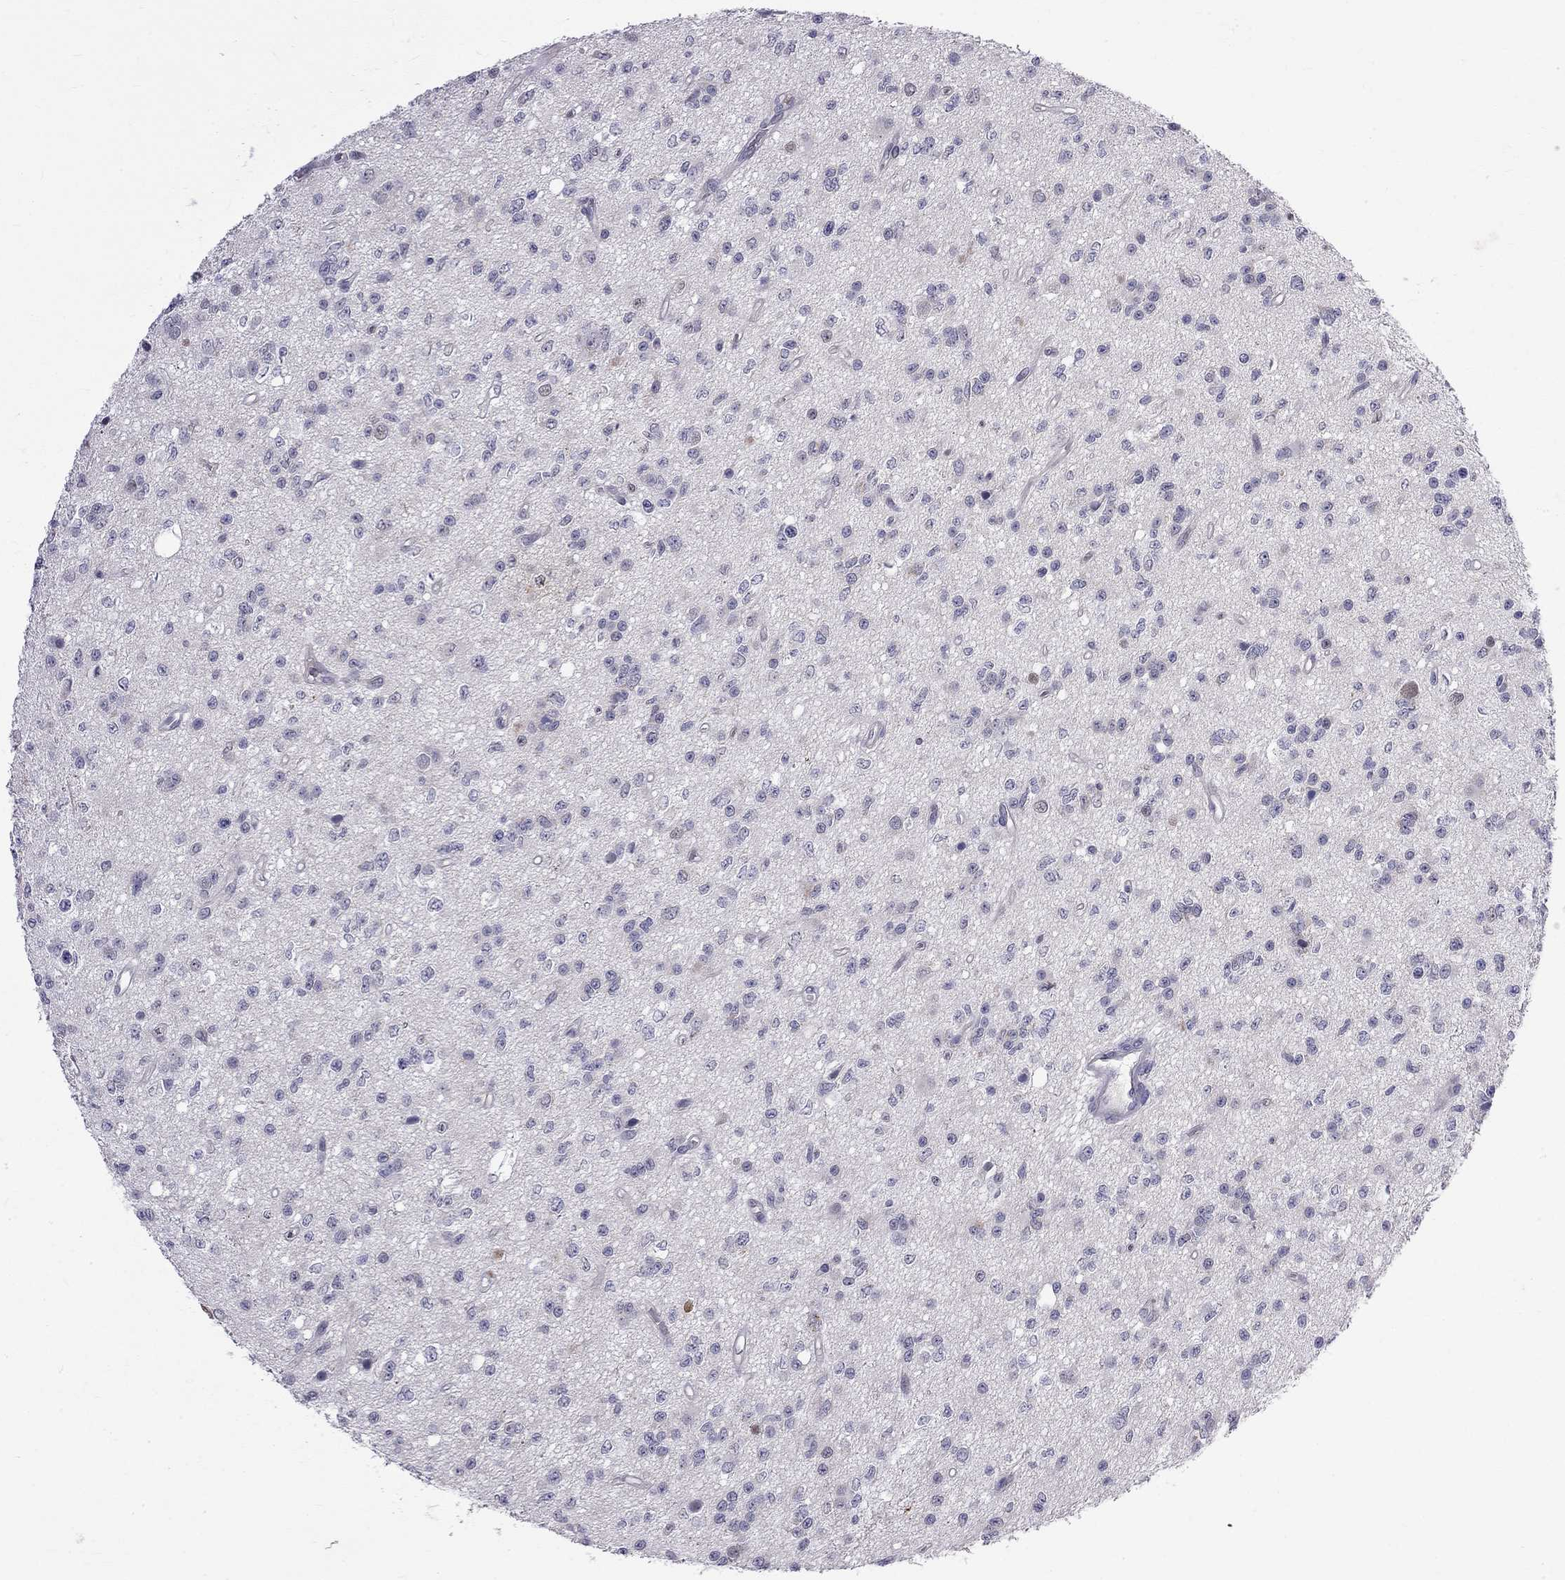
{"staining": {"intensity": "negative", "quantity": "none", "location": "none"}, "tissue": "glioma", "cell_type": "Tumor cells", "image_type": "cancer", "snomed": [{"axis": "morphology", "description": "Glioma, malignant, Low grade"}, {"axis": "topography", "description": "Brain"}], "caption": "High magnification brightfield microscopy of glioma stained with DAB (3,3'-diaminobenzidine) (brown) and counterstained with hematoxylin (blue): tumor cells show no significant expression. (DAB (3,3'-diaminobenzidine) IHC visualized using brightfield microscopy, high magnification).", "gene": "RTL9", "patient": {"sex": "female", "age": 45}}